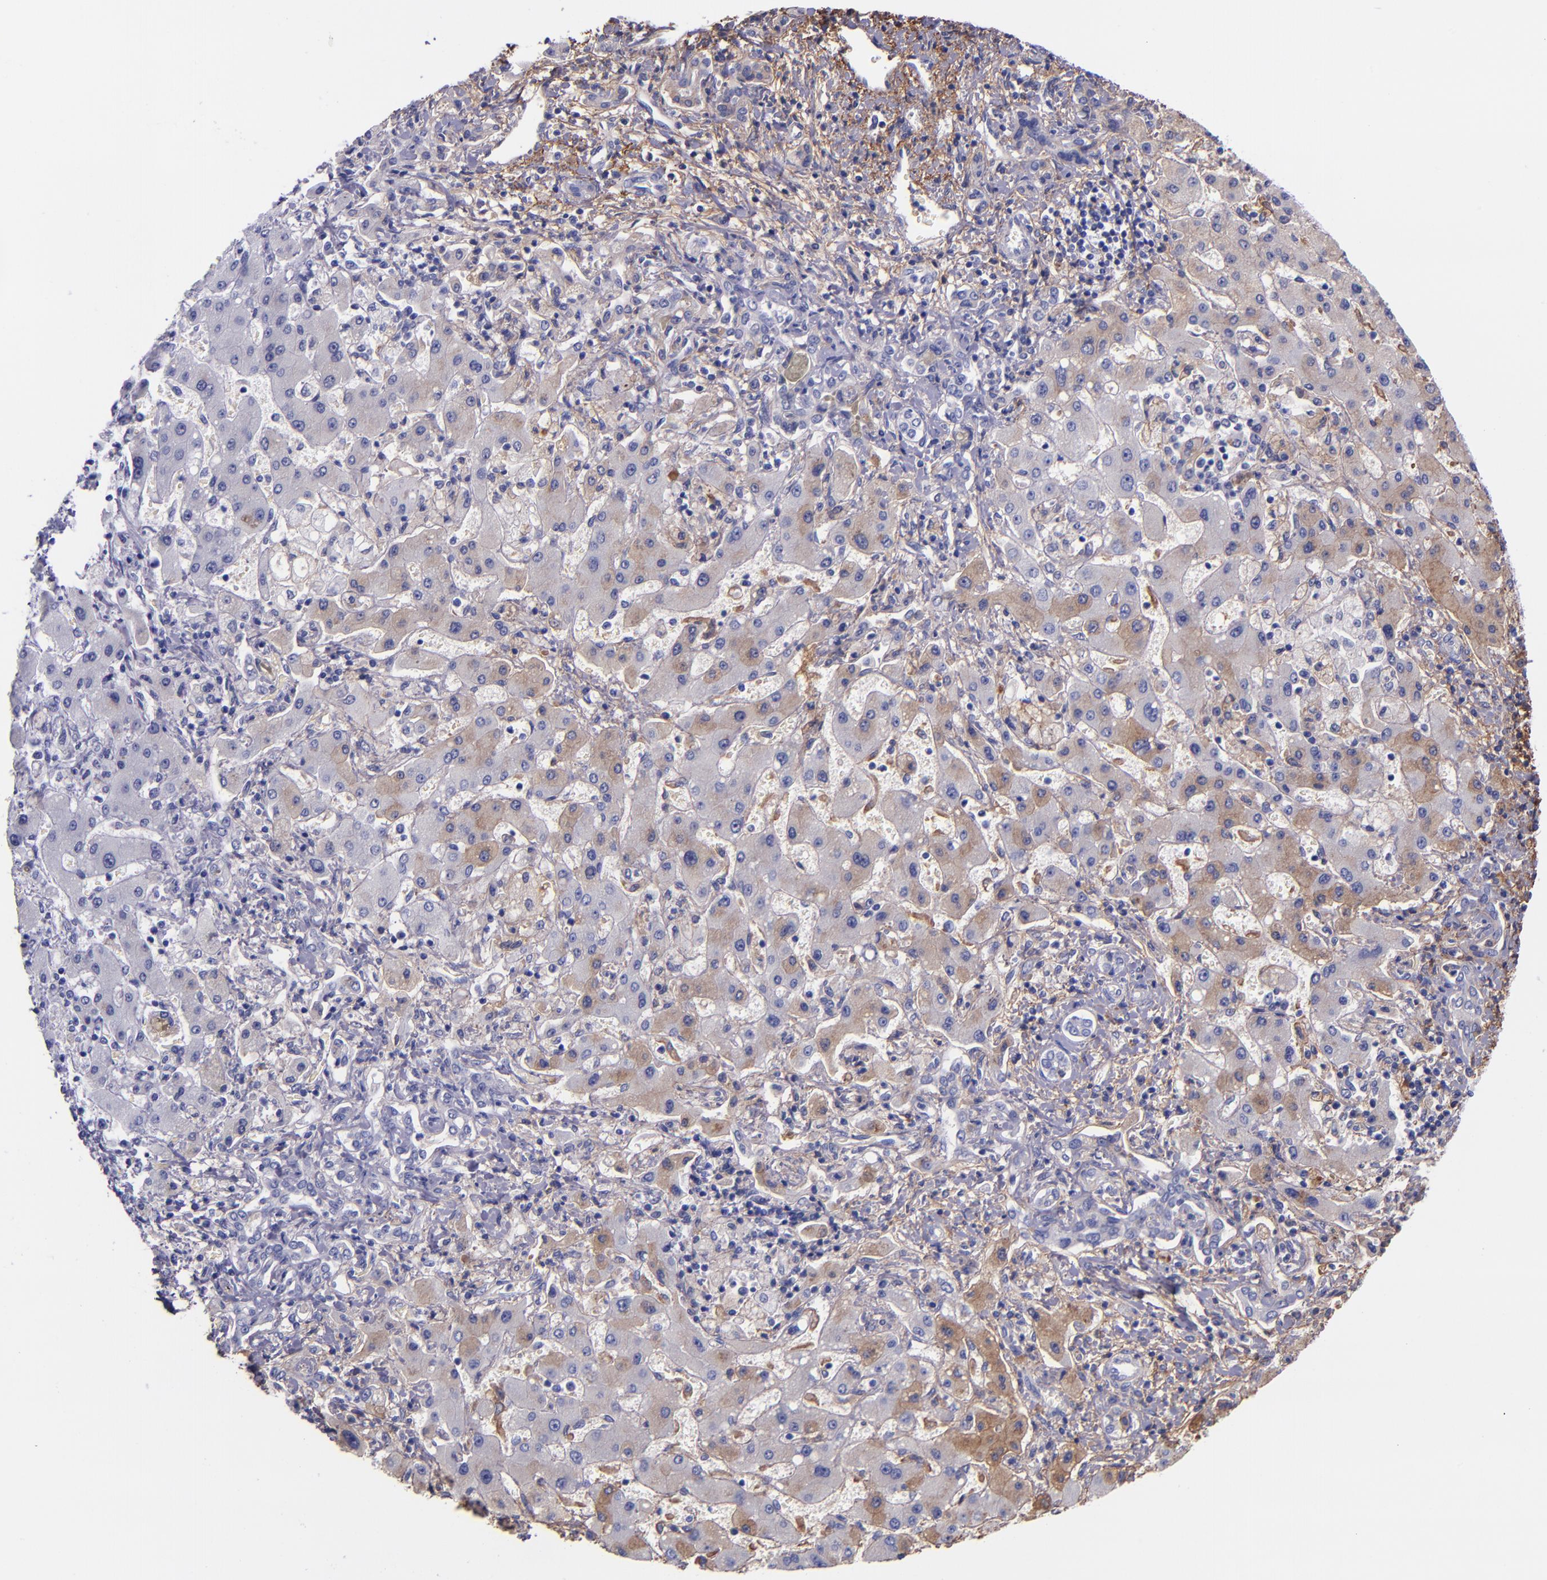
{"staining": {"intensity": "moderate", "quantity": "25%-75%", "location": "cytoplasmic/membranous"}, "tissue": "liver cancer", "cell_type": "Tumor cells", "image_type": "cancer", "snomed": [{"axis": "morphology", "description": "Cholangiocarcinoma"}, {"axis": "topography", "description": "Liver"}], "caption": "This is a micrograph of IHC staining of liver cancer (cholangiocarcinoma), which shows moderate staining in the cytoplasmic/membranous of tumor cells.", "gene": "IVL", "patient": {"sex": "male", "age": 50}}